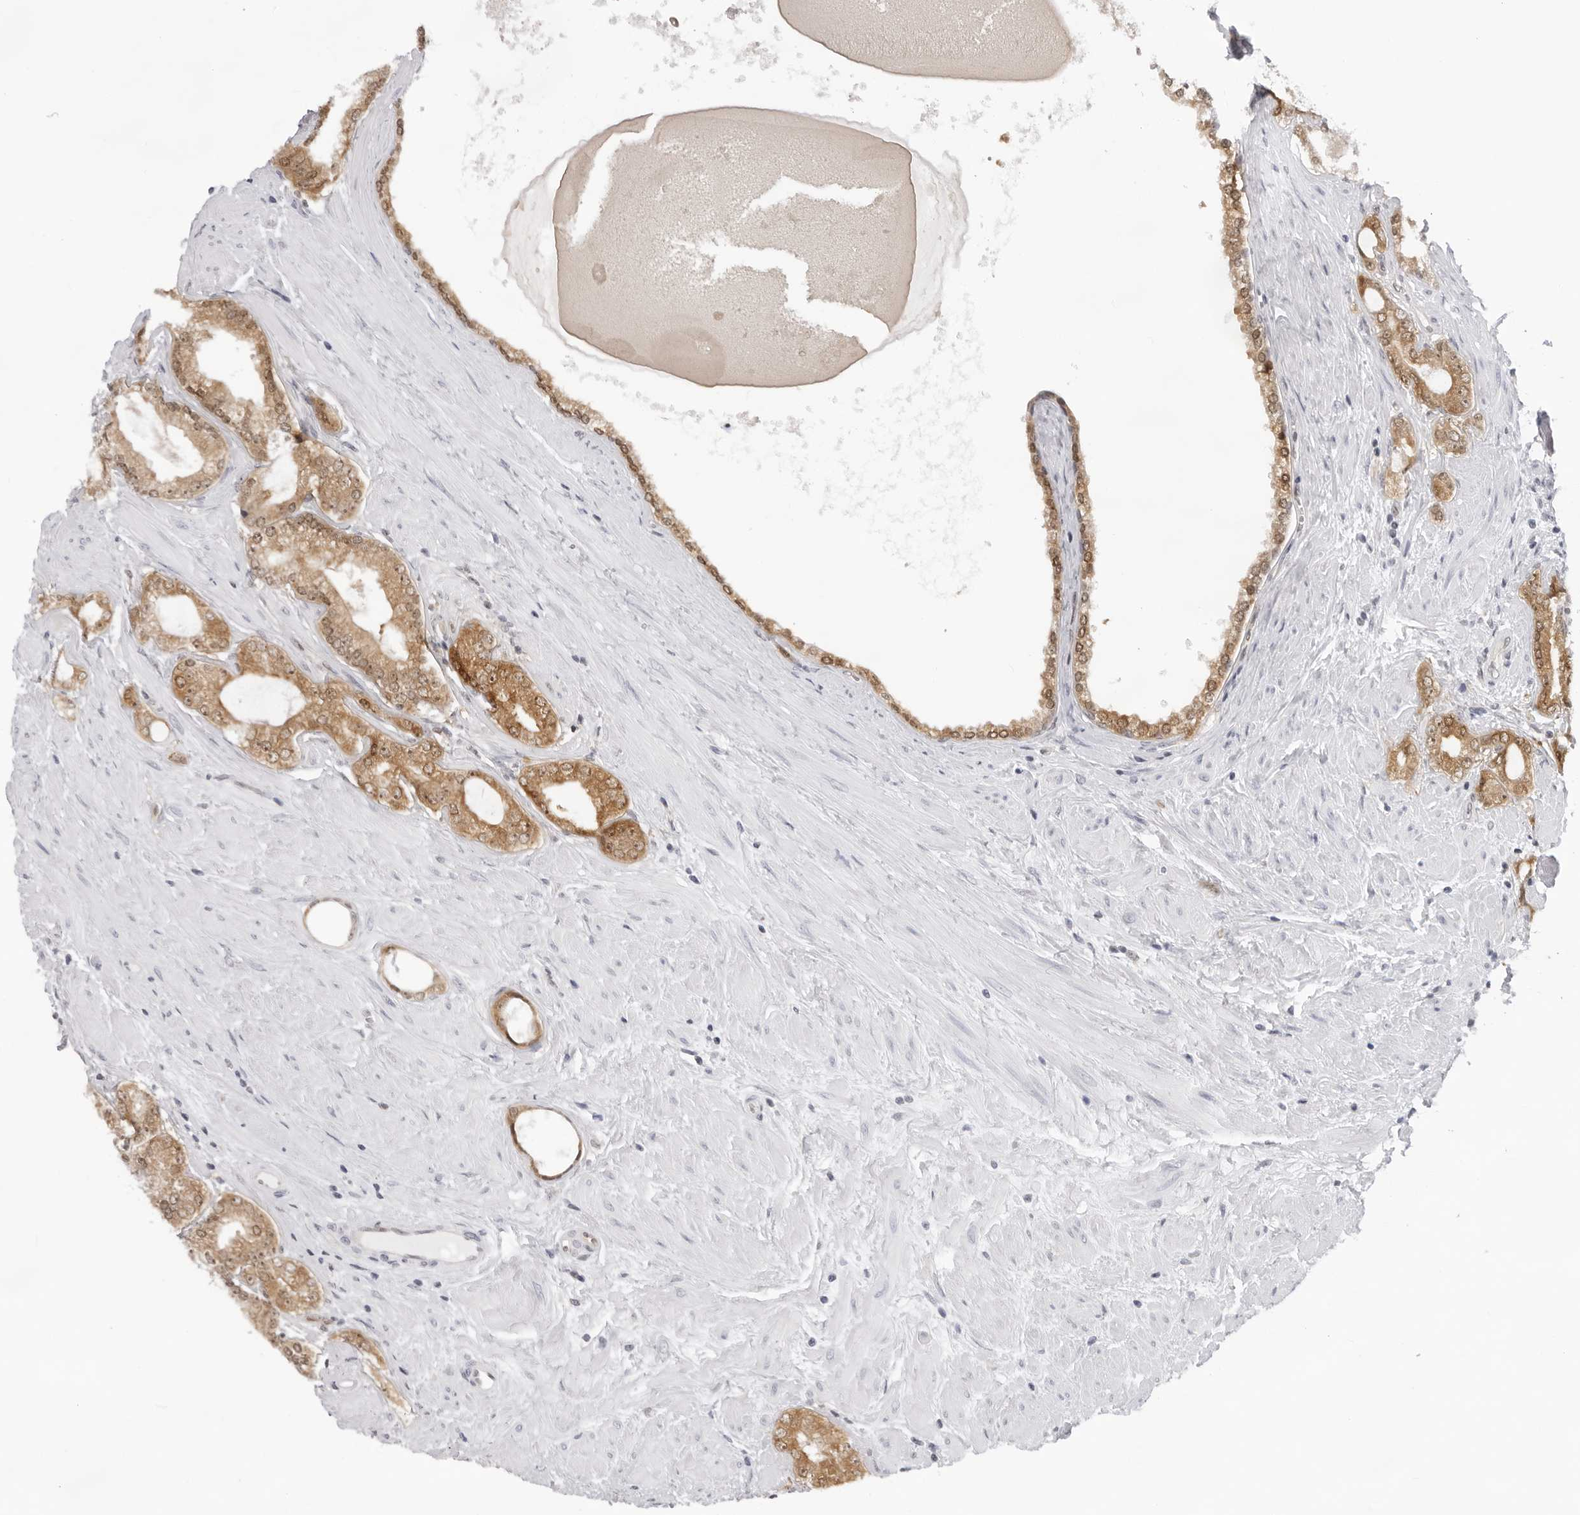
{"staining": {"intensity": "moderate", "quantity": ">75%", "location": "cytoplasmic/membranous"}, "tissue": "prostate cancer", "cell_type": "Tumor cells", "image_type": "cancer", "snomed": [{"axis": "morphology", "description": "Adenocarcinoma, Low grade"}, {"axis": "topography", "description": "Prostate"}], "caption": "This histopathology image reveals IHC staining of low-grade adenocarcinoma (prostate), with medium moderate cytoplasmic/membranous staining in about >75% of tumor cells.", "gene": "CASP7", "patient": {"sex": "male", "age": 62}}